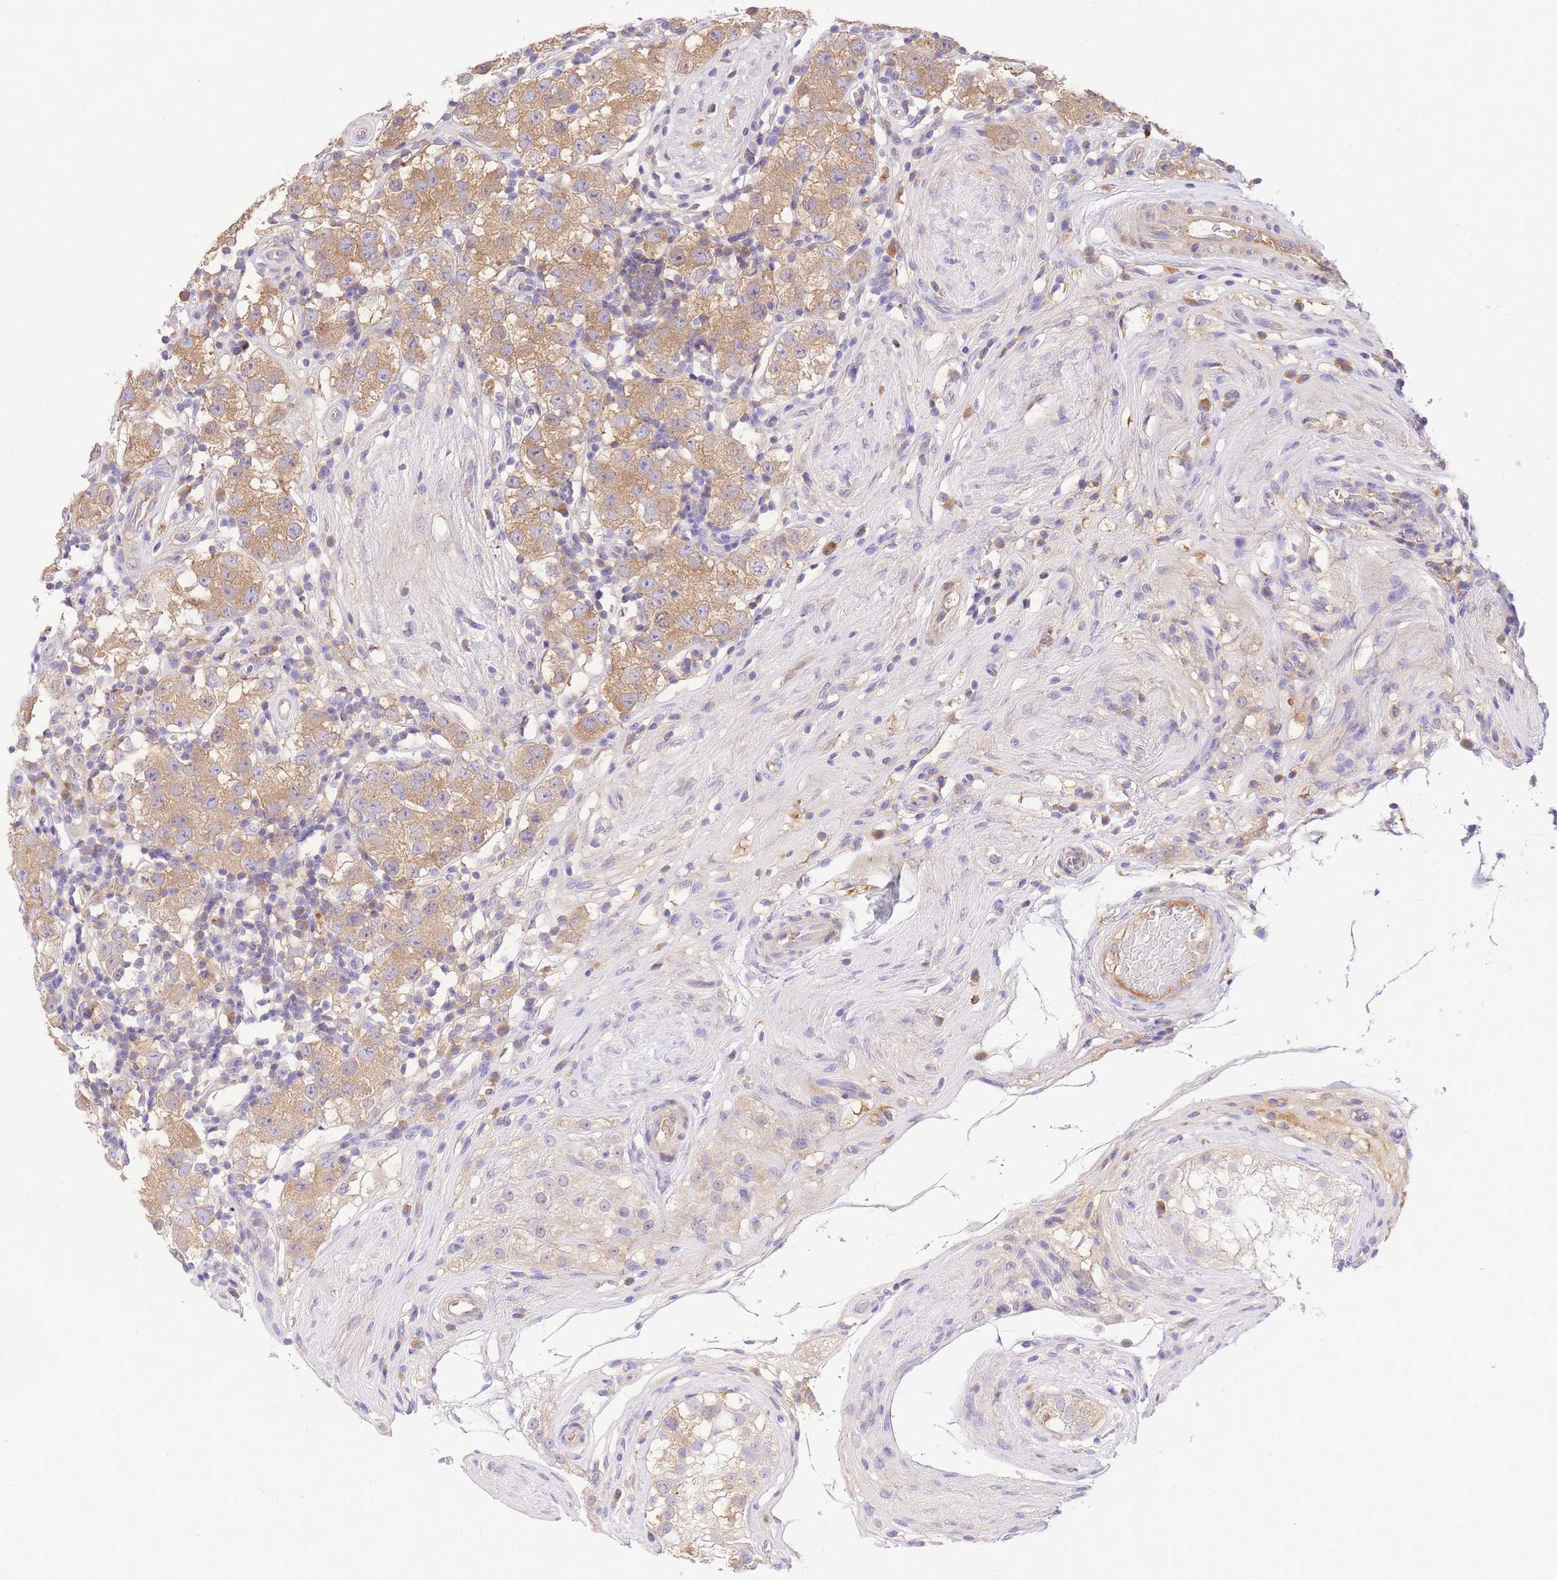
{"staining": {"intensity": "moderate", "quantity": ">75%", "location": "cytoplasmic/membranous"}, "tissue": "testis cancer", "cell_type": "Tumor cells", "image_type": "cancer", "snomed": [{"axis": "morphology", "description": "Seminoma, NOS"}, {"axis": "topography", "description": "Testis"}], "caption": "Immunohistochemical staining of testis cancer (seminoma) shows medium levels of moderate cytoplasmic/membranous protein staining in approximately >75% of tumor cells.", "gene": "LIPH", "patient": {"sex": "male", "age": 34}}